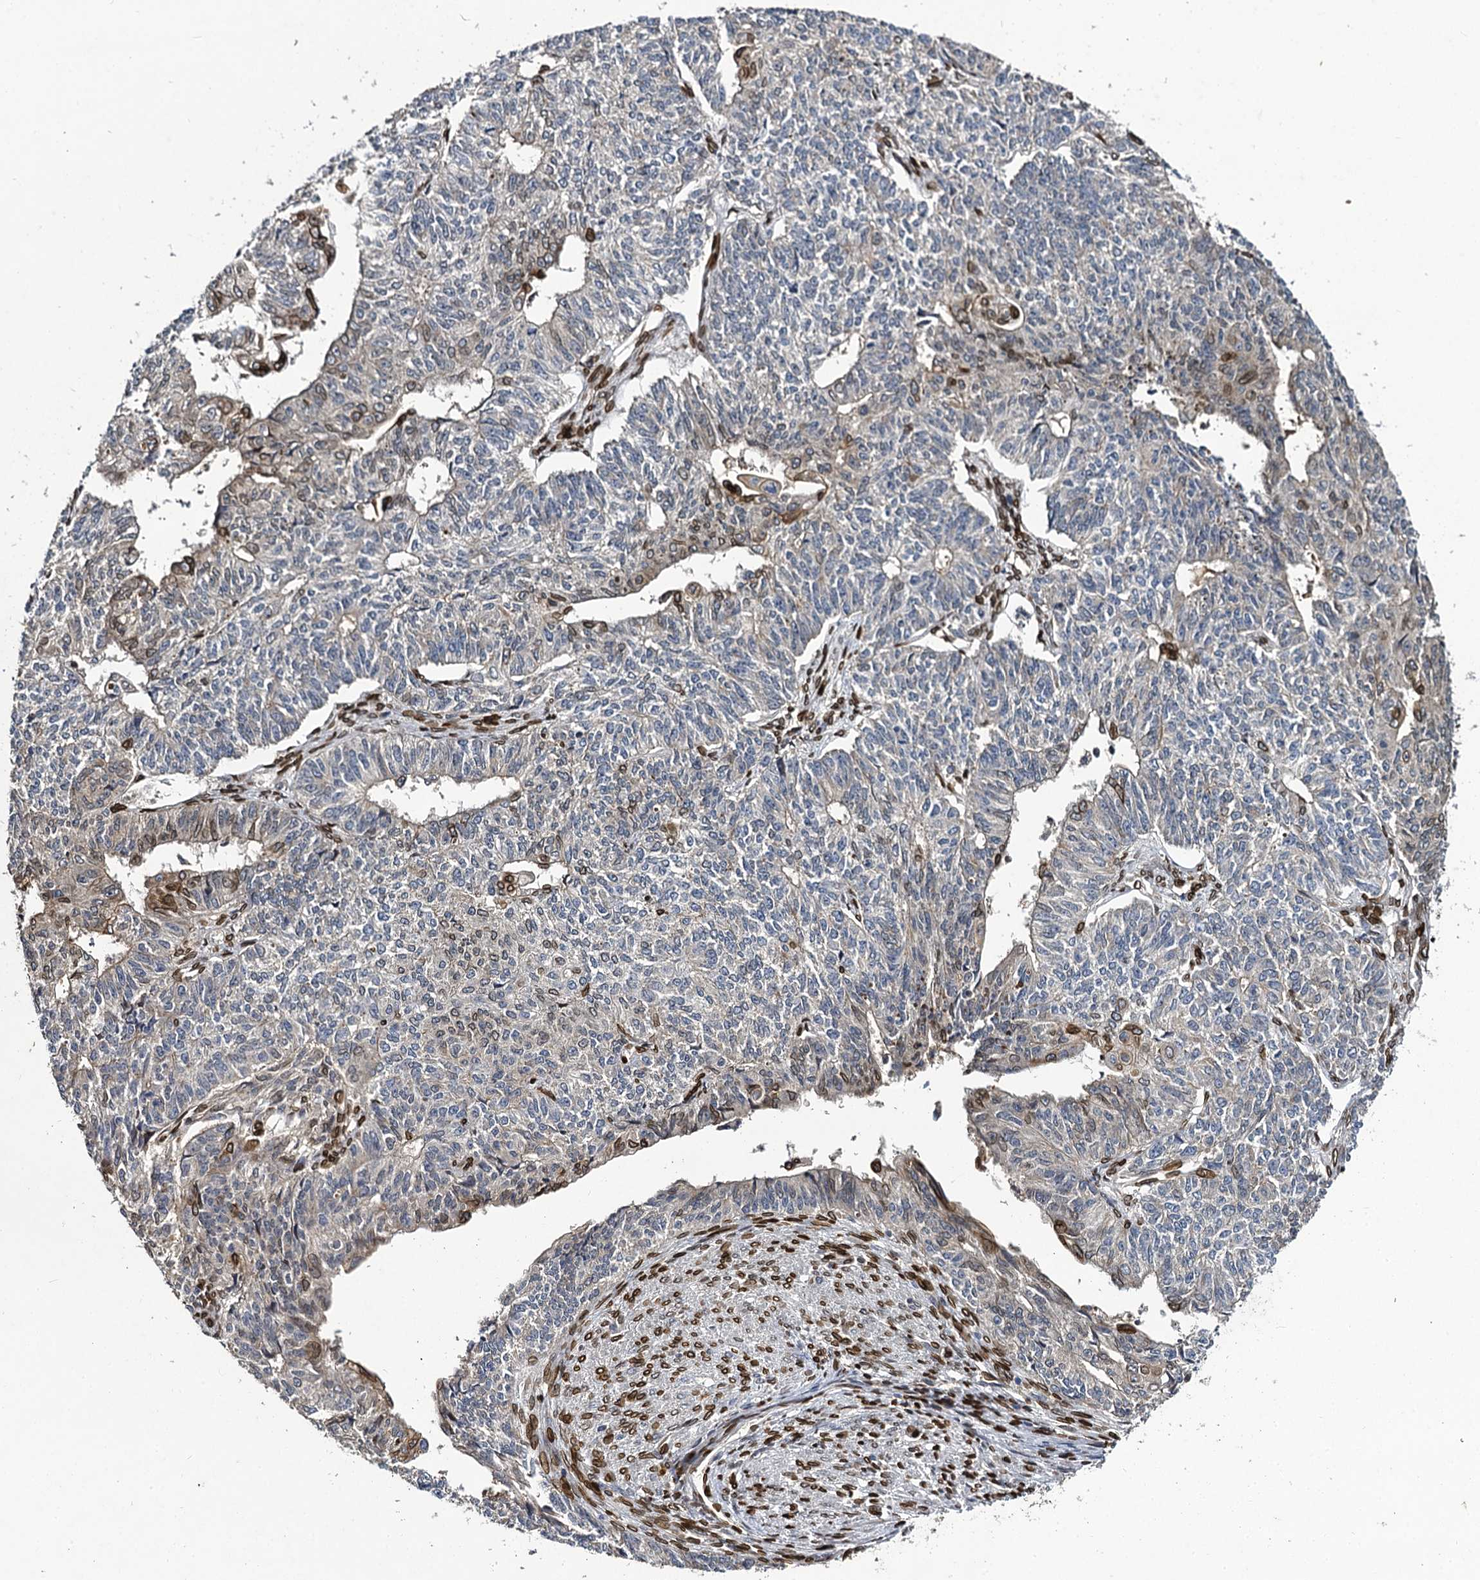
{"staining": {"intensity": "moderate", "quantity": "<25%", "location": "nuclear"}, "tissue": "endometrial cancer", "cell_type": "Tumor cells", "image_type": "cancer", "snomed": [{"axis": "morphology", "description": "Adenocarcinoma, NOS"}, {"axis": "topography", "description": "Endometrium"}], "caption": "Immunohistochemical staining of endometrial cancer (adenocarcinoma) reveals moderate nuclear protein positivity in approximately <25% of tumor cells.", "gene": "SLC11A2", "patient": {"sex": "female", "age": 32}}